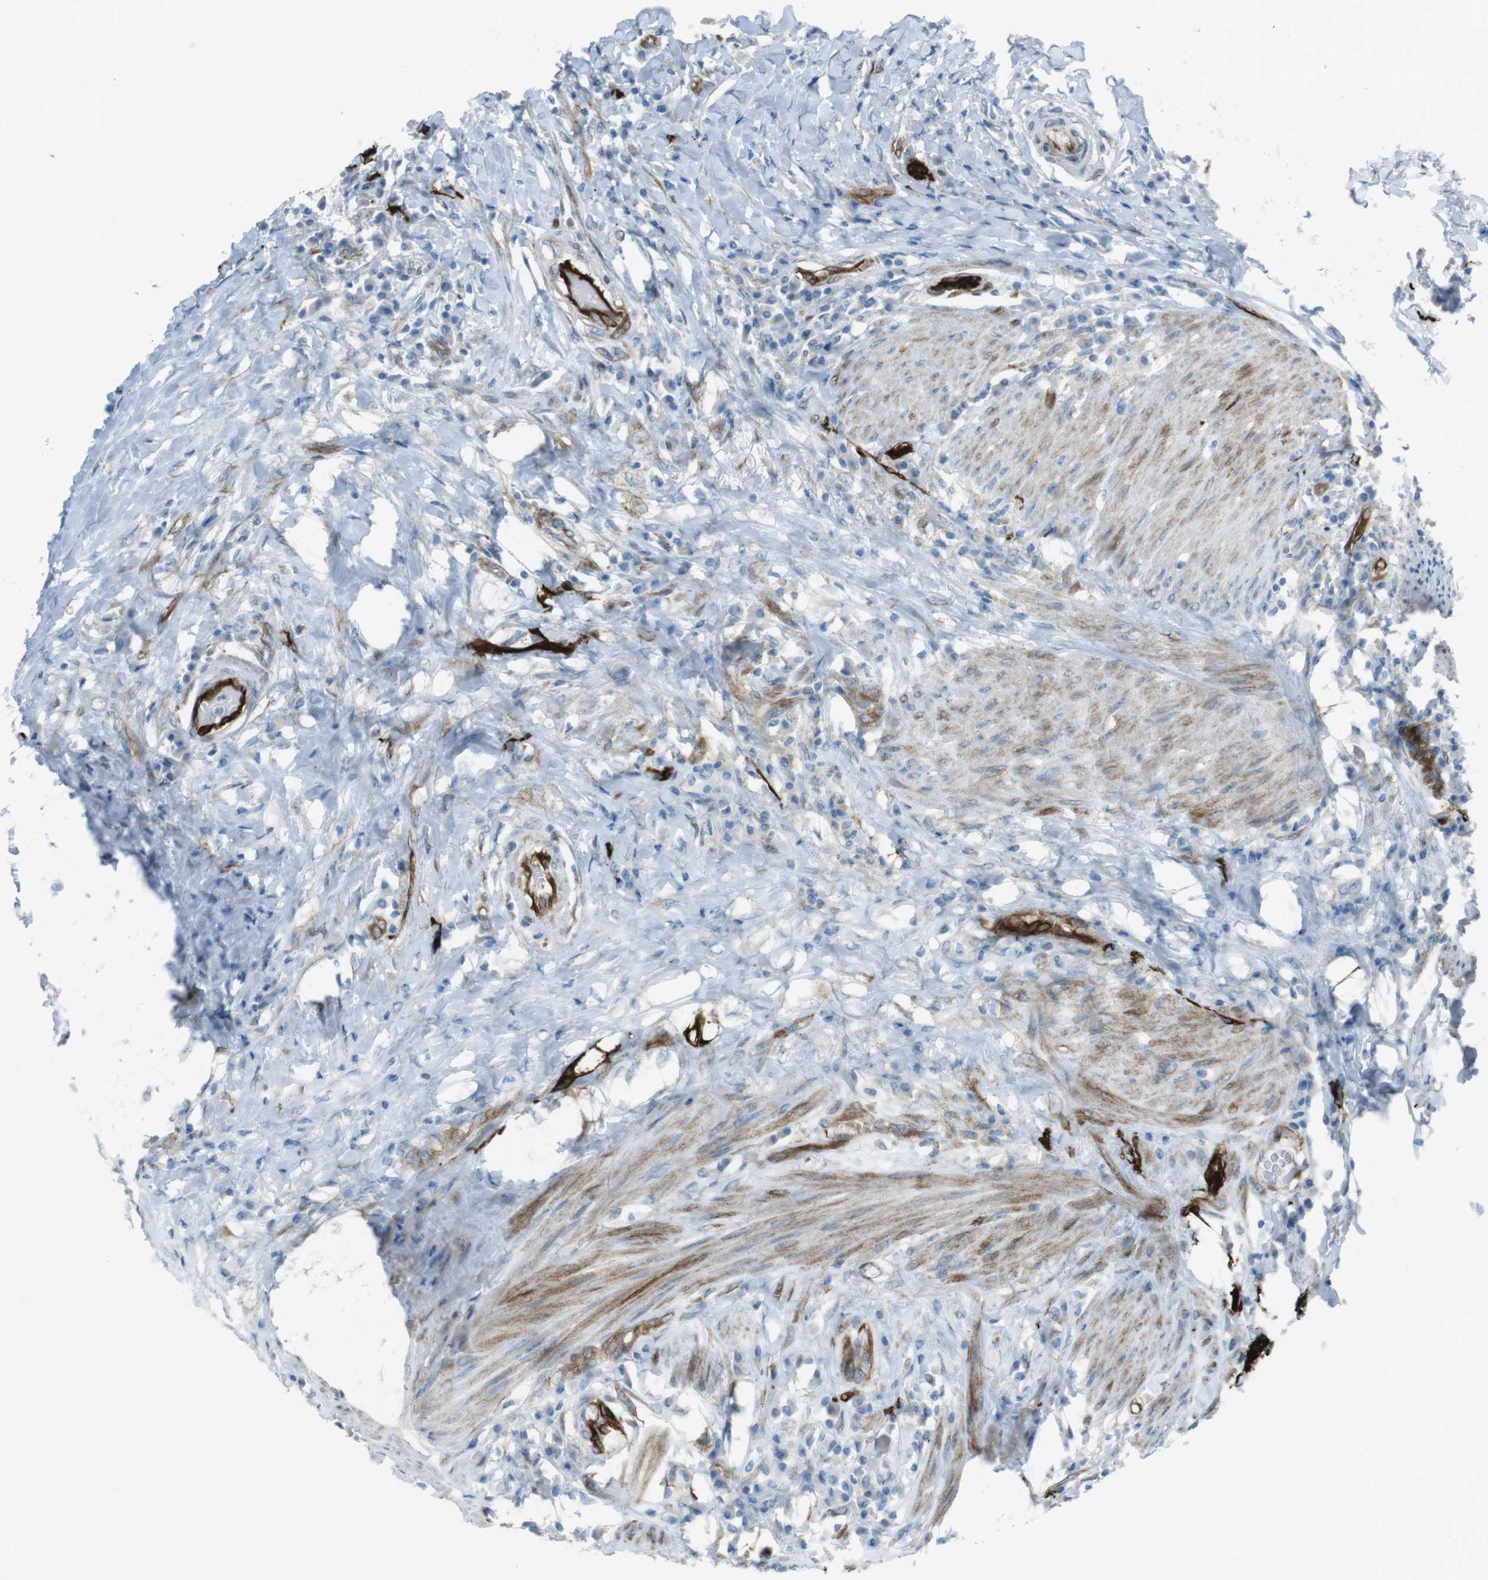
{"staining": {"intensity": "negative", "quantity": "none", "location": "none"}, "tissue": "colorectal cancer", "cell_type": "Tumor cells", "image_type": "cancer", "snomed": [{"axis": "morphology", "description": "Adenocarcinoma, NOS"}, {"axis": "topography", "description": "Rectum"}], "caption": "Tumor cells are negative for protein expression in human colorectal adenocarcinoma.", "gene": "TUBB2A", "patient": {"sex": "male", "age": 72}}